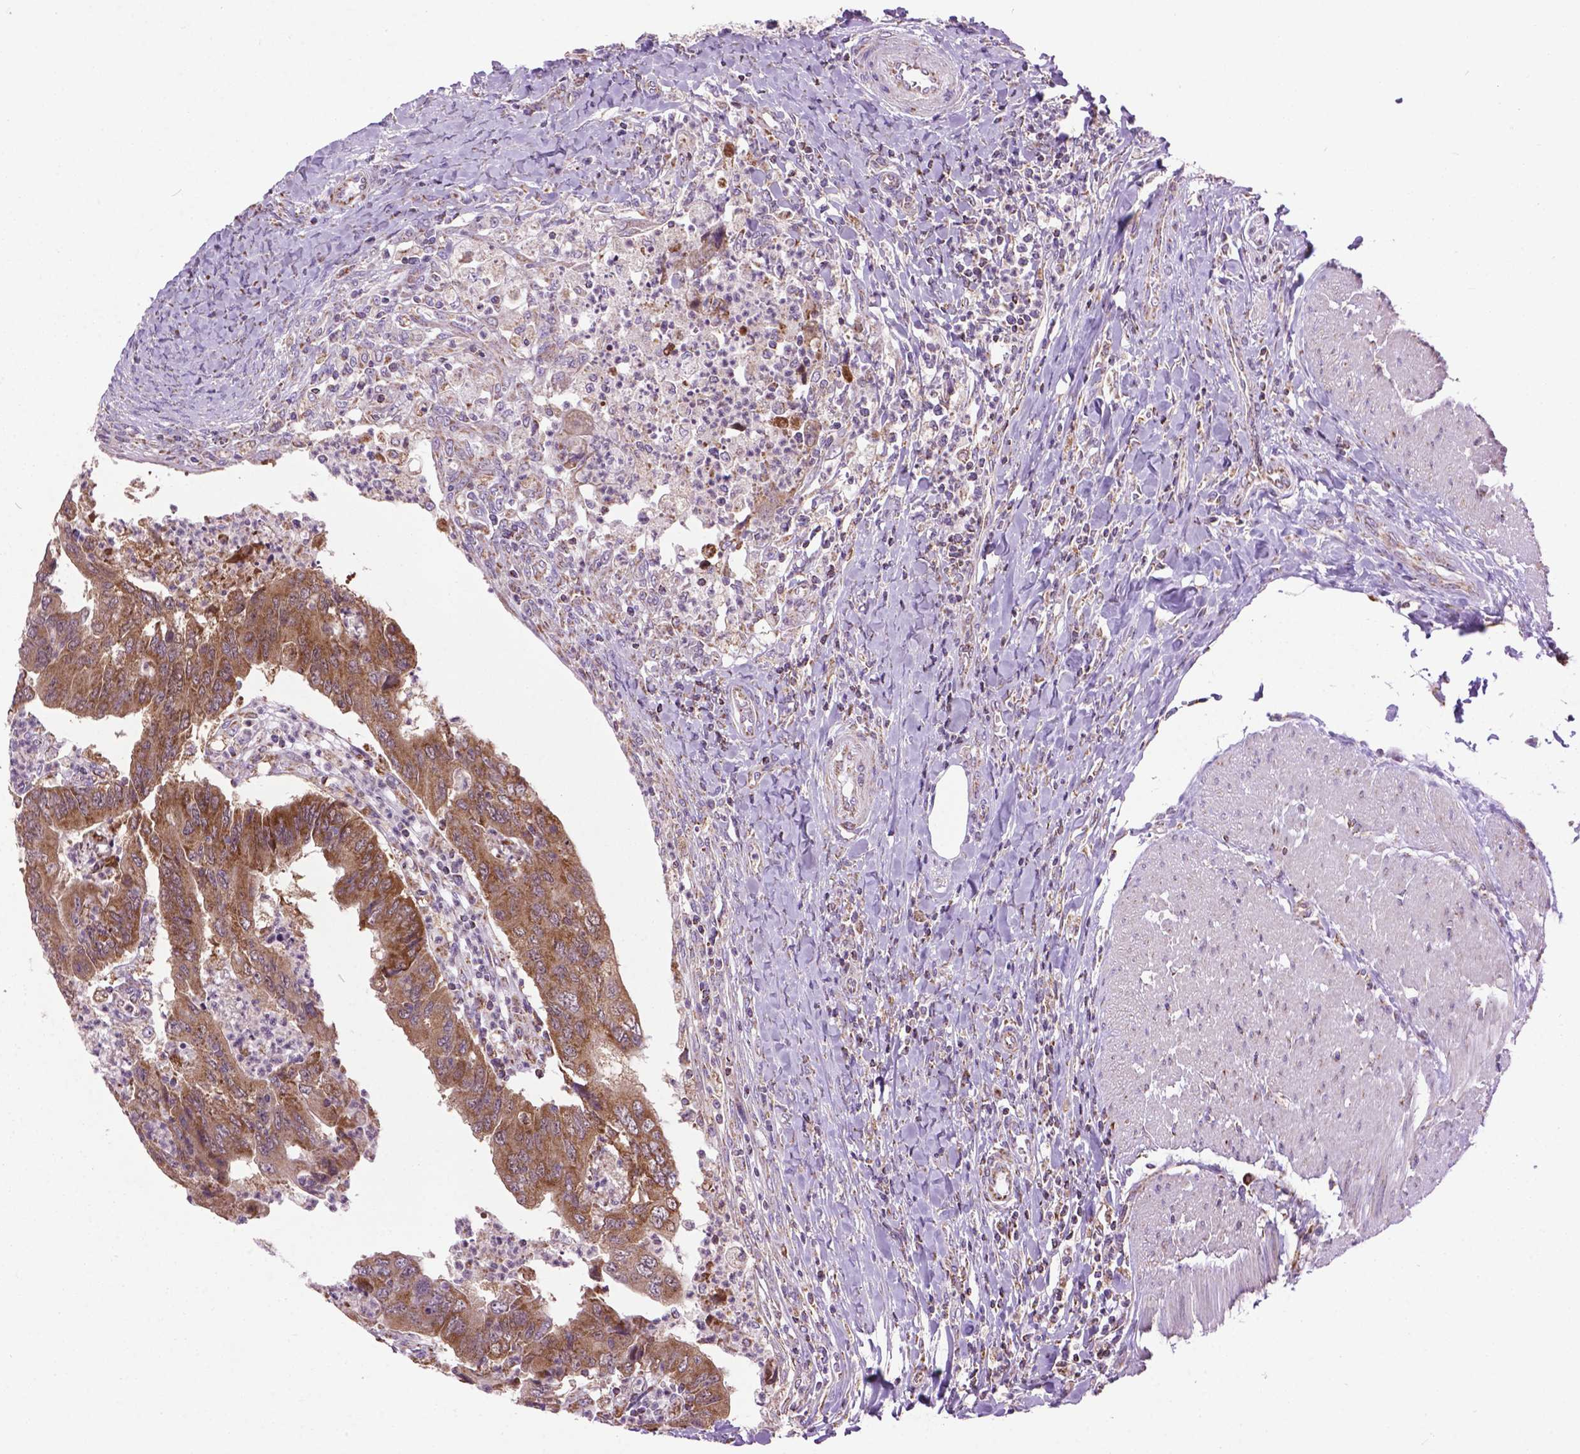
{"staining": {"intensity": "moderate", "quantity": ">75%", "location": "cytoplasmic/membranous"}, "tissue": "colorectal cancer", "cell_type": "Tumor cells", "image_type": "cancer", "snomed": [{"axis": "morphology", "description": "Adenocarcinoma, NOS"}, {"axis": "topography", "description": "Colon"}], "caption": "There is medium levels of moderate cytoplasmic/membranous positivity in tumor cells of colorectal cancer, as demonstrated by immunohistochemical staining (brown color).", "gene": "PYCR3", "patient": {"sex": "female", "age": 67}}